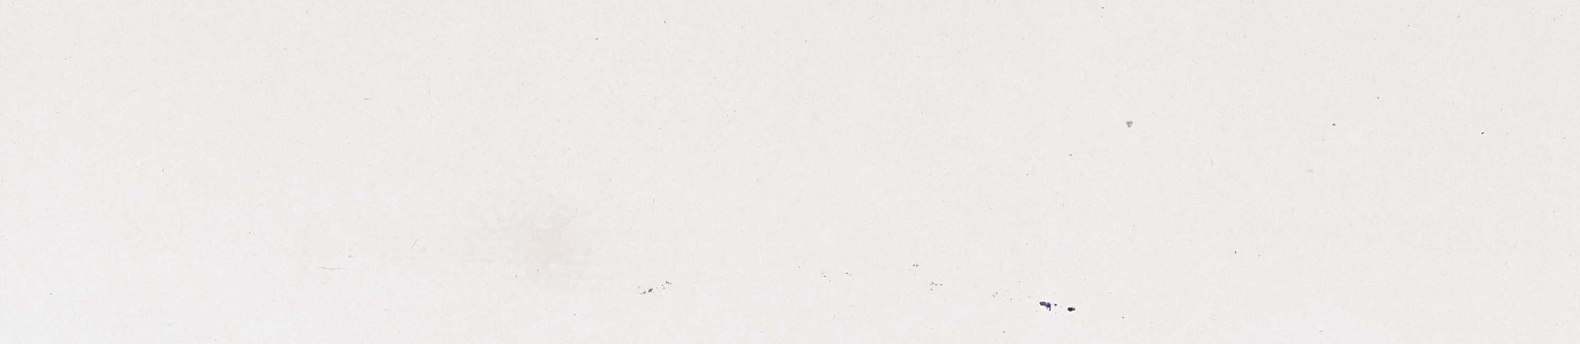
{"staining": {"intensity": "strong", "quantity": ">75%", "location": "cytoplasmic/membranous"}, "tissue": "appendix", "cell_type": "Glandular cells", "image_type": "normal", "snomed": [{"axis": "morphology", "description": "Normal tissue, NOS"}, {"axis": "topography", "description": "Appendix"}], "caption": "Immunohistochemical staining of unremarkable human appendix displays strong cytoplasmic/membranous protein staining in about >75% of glandular cells.", "gene": "RALGAPA2", "patient": {"sex": "female", "age": 20}}